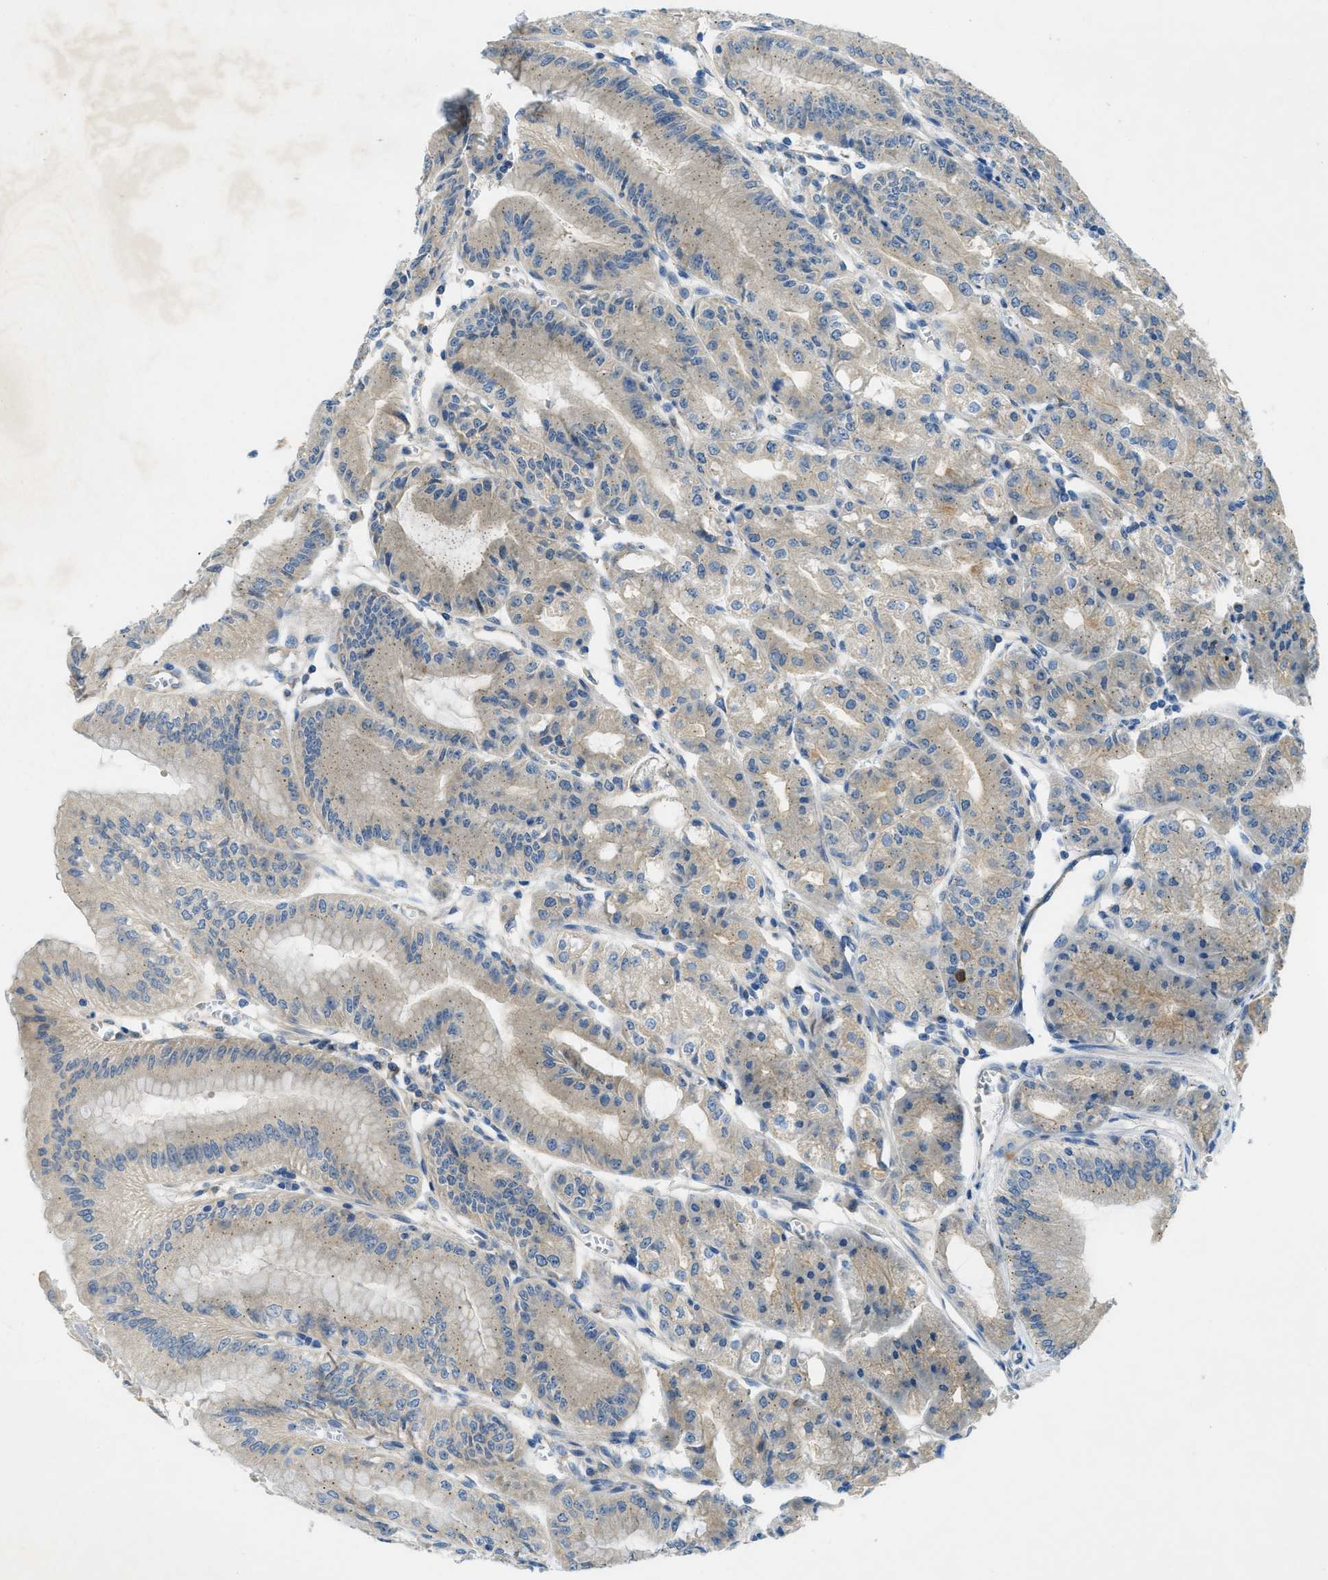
{"staining": {"intensity": "moderate", "quantity": "<25%", "location": "cytoplasmic/membranous"}, "tissue": "stomach", "cell_type": "Glandular cells", "image_type": "normal", "snomed": [{"axis": "morphology", "description": "Normal tissue, NOS"}, {"axis": "topography", "description": "Stomach, lower"}], "caption": "Immunohistochemical staining of normal human stomach demonstrates moderate cytoplasmic/membranous protein staining in approximately <25% of glandular cells. (IHC, brightfield microscopy, high magnification).", "gene": "RIPK2", "patient": {"sex": "male", "age": 71}}